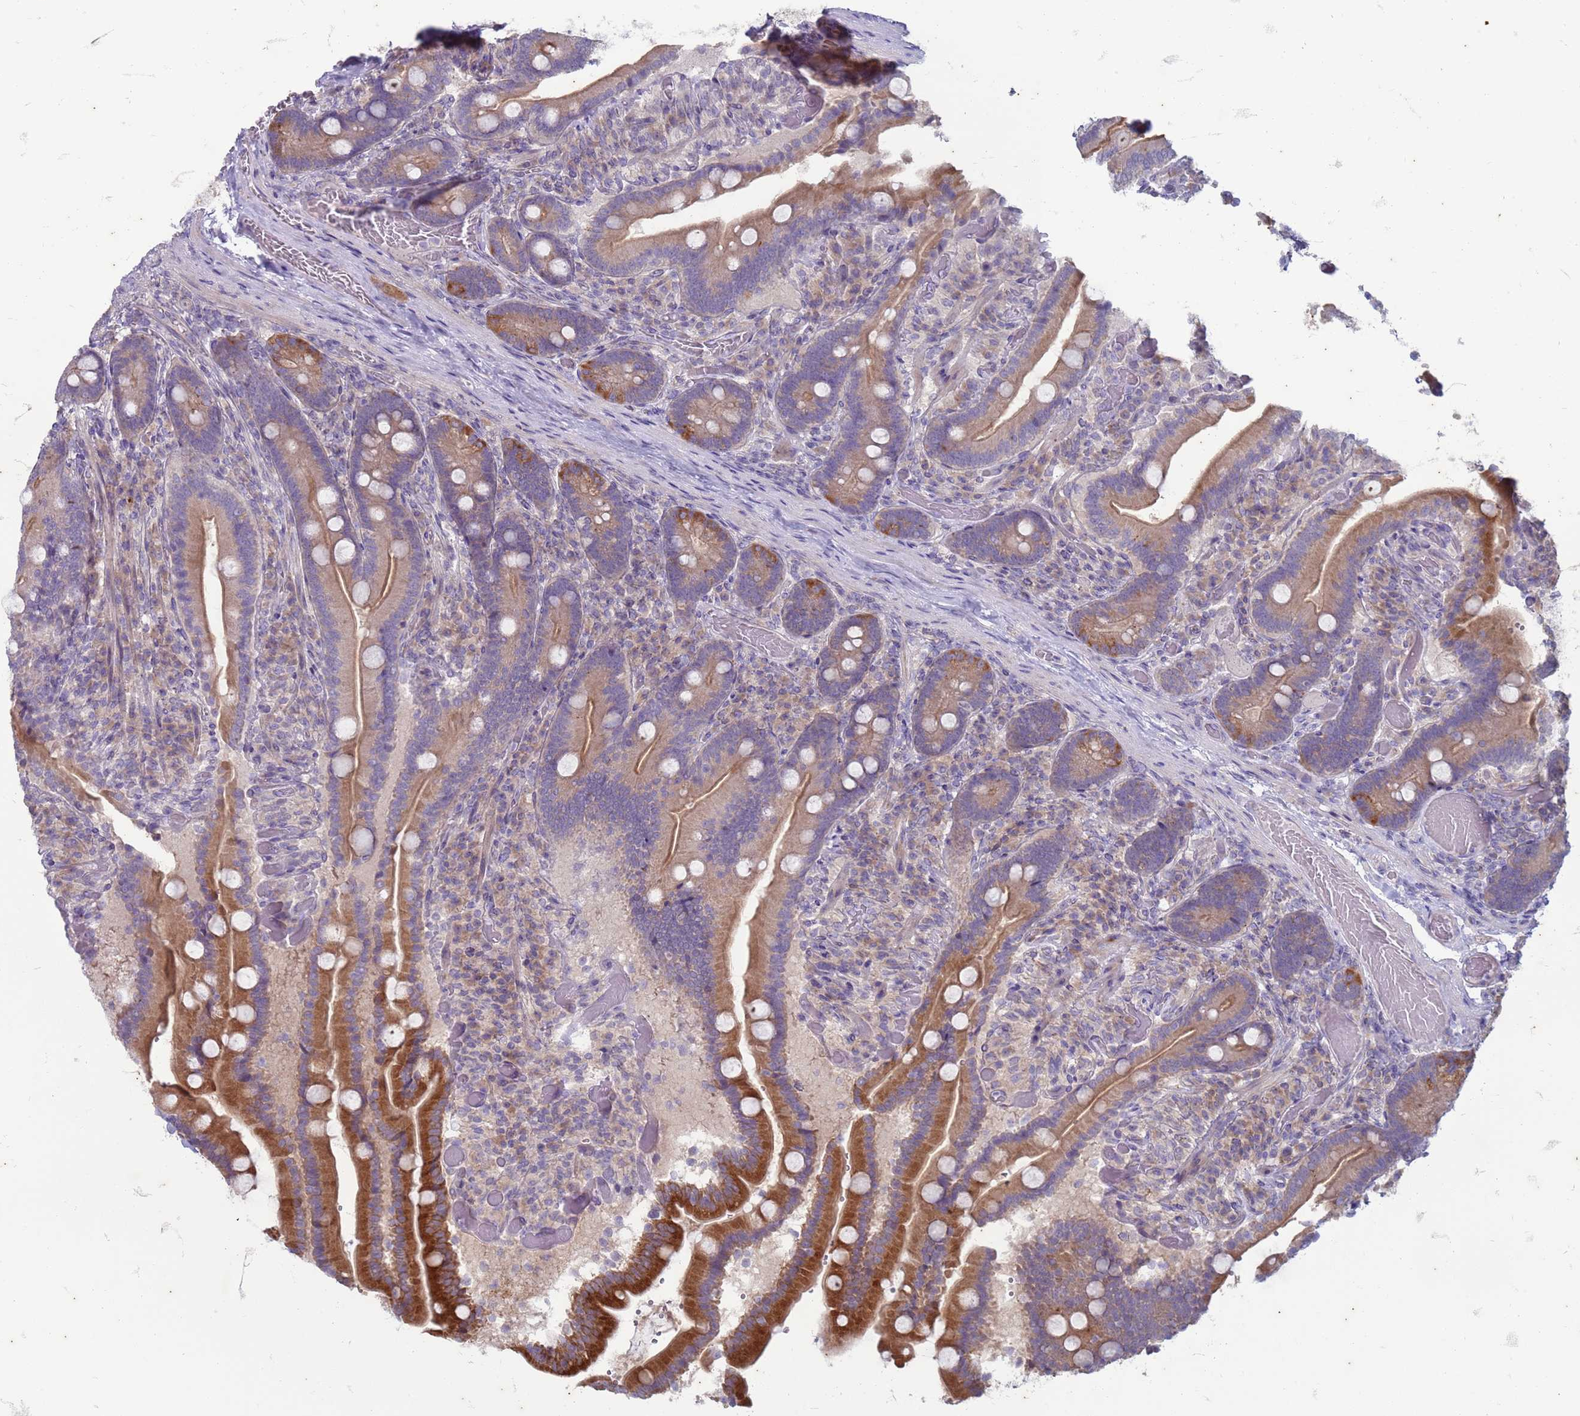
{"staining": {"intensity": "strong", "quantity": "<25%", "location": "cytoplasmic/membranous"}, "tissue": "duodenum", "cell_type": "Glandular cells", "image_type": "normal", "snomed": [{"axis": "morphology", "description": "Normal tissue, NOS"}, {"axis": "topography", "description": "Duodenum"}], "caption": "Immunohistochemistry (IHC) photomicrograph of benign duodenum: duodenum stained using immunohistochemistry (IHC) shows medium levels of strong protein expression localized specifically in the cytoplasmic/membranous of glandular cells, appearing as a cytoplasmic/membranous brown color.", "gene": "SUCO", "patient": {"sex": "female", "age": 62}}